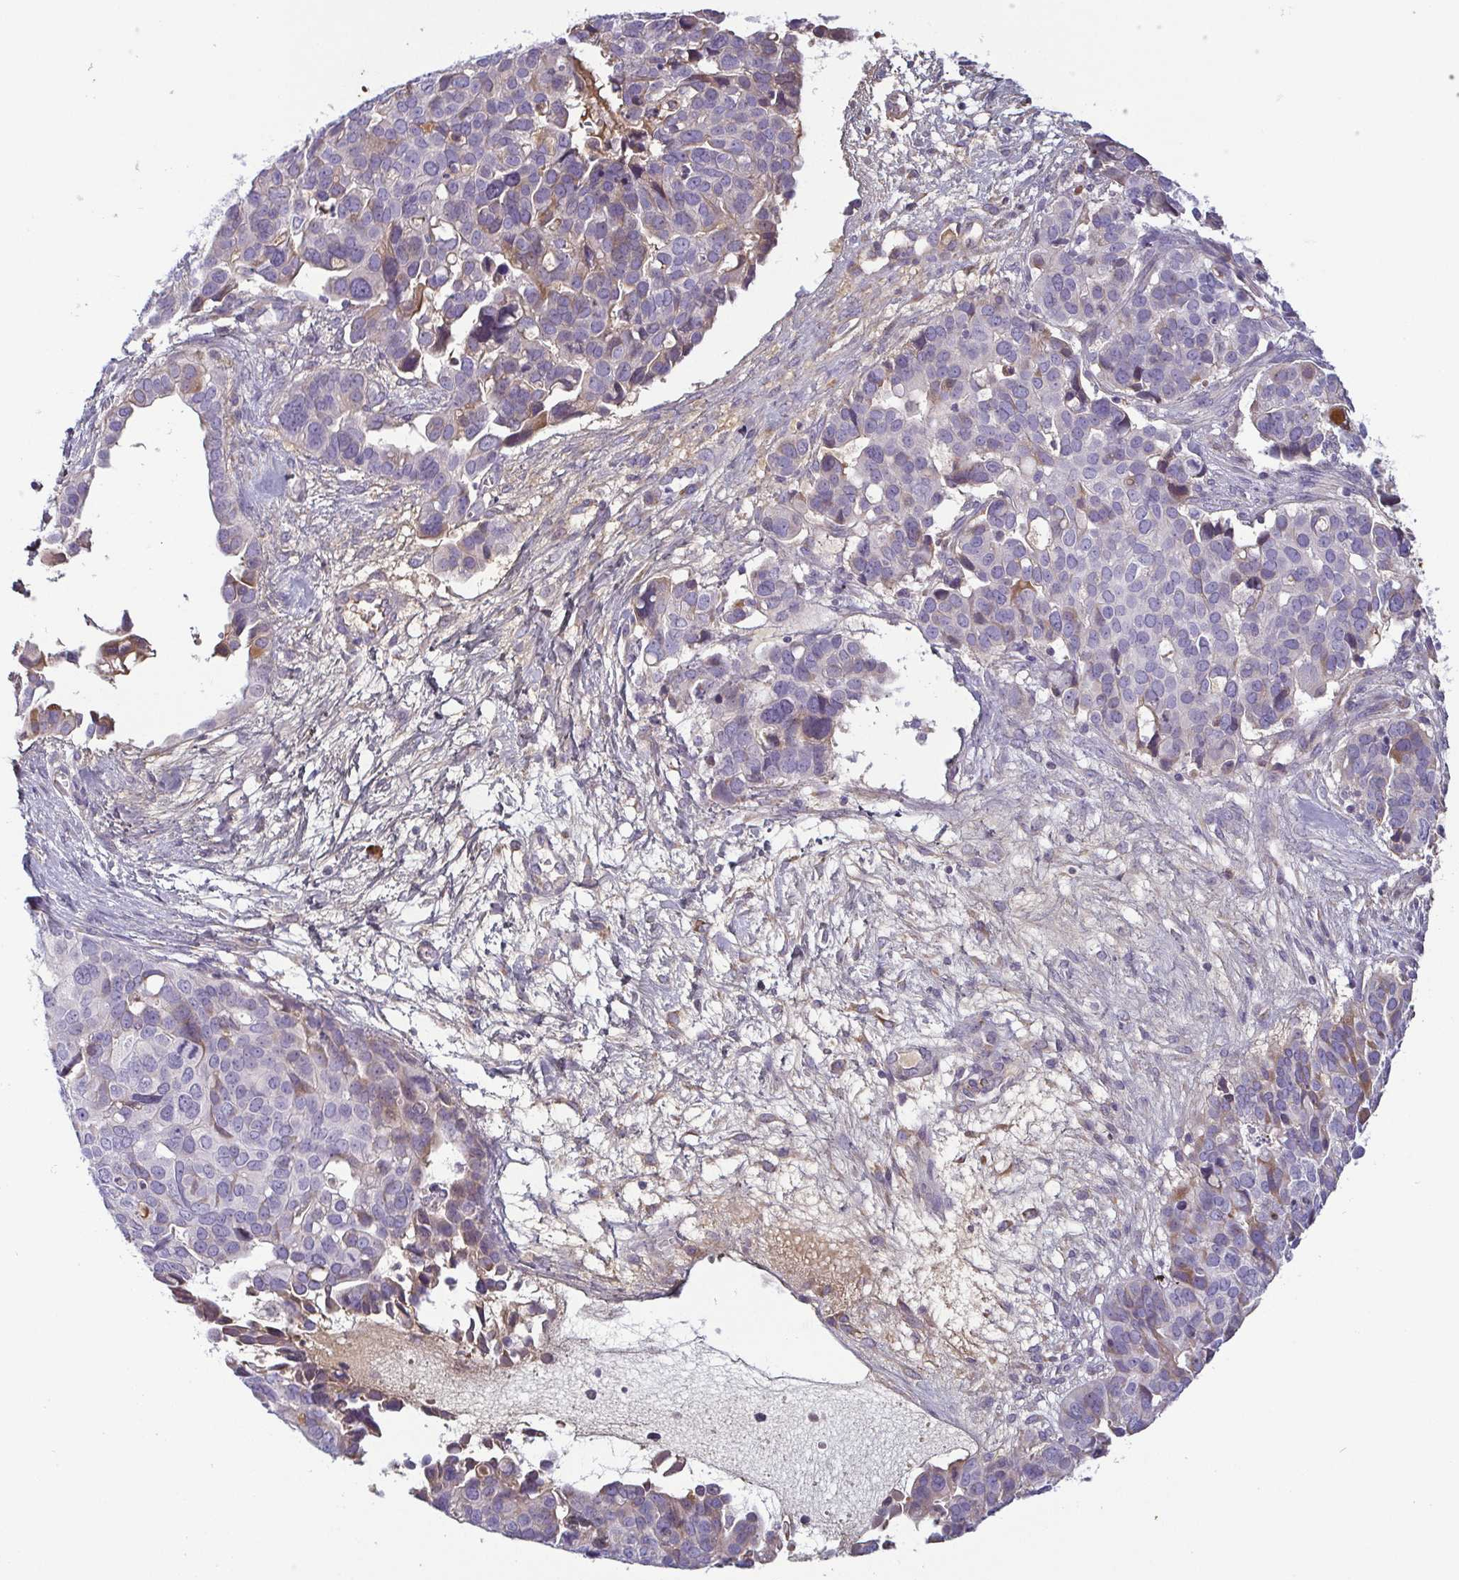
{"staining": {"intensity": "negative", "quantity": "none", "location": "none"}, "tissue": "ovarian cancer", "cell_type": "Tumor cells", "image_type": "cancer", "snomed": [{"axis": "morphology", "description": "Carcinoma, endometroid"}, {"axis": "topography", "description": "Ovary"}], "caption": "Immunohistochemistry micrograph of human endometroid carcinoma (ovarian) stained for a protein (brown), which exhibits no expression in tumor cells.", "gene": "ECM1", "patient": {"sex": "female", "age": 78}}